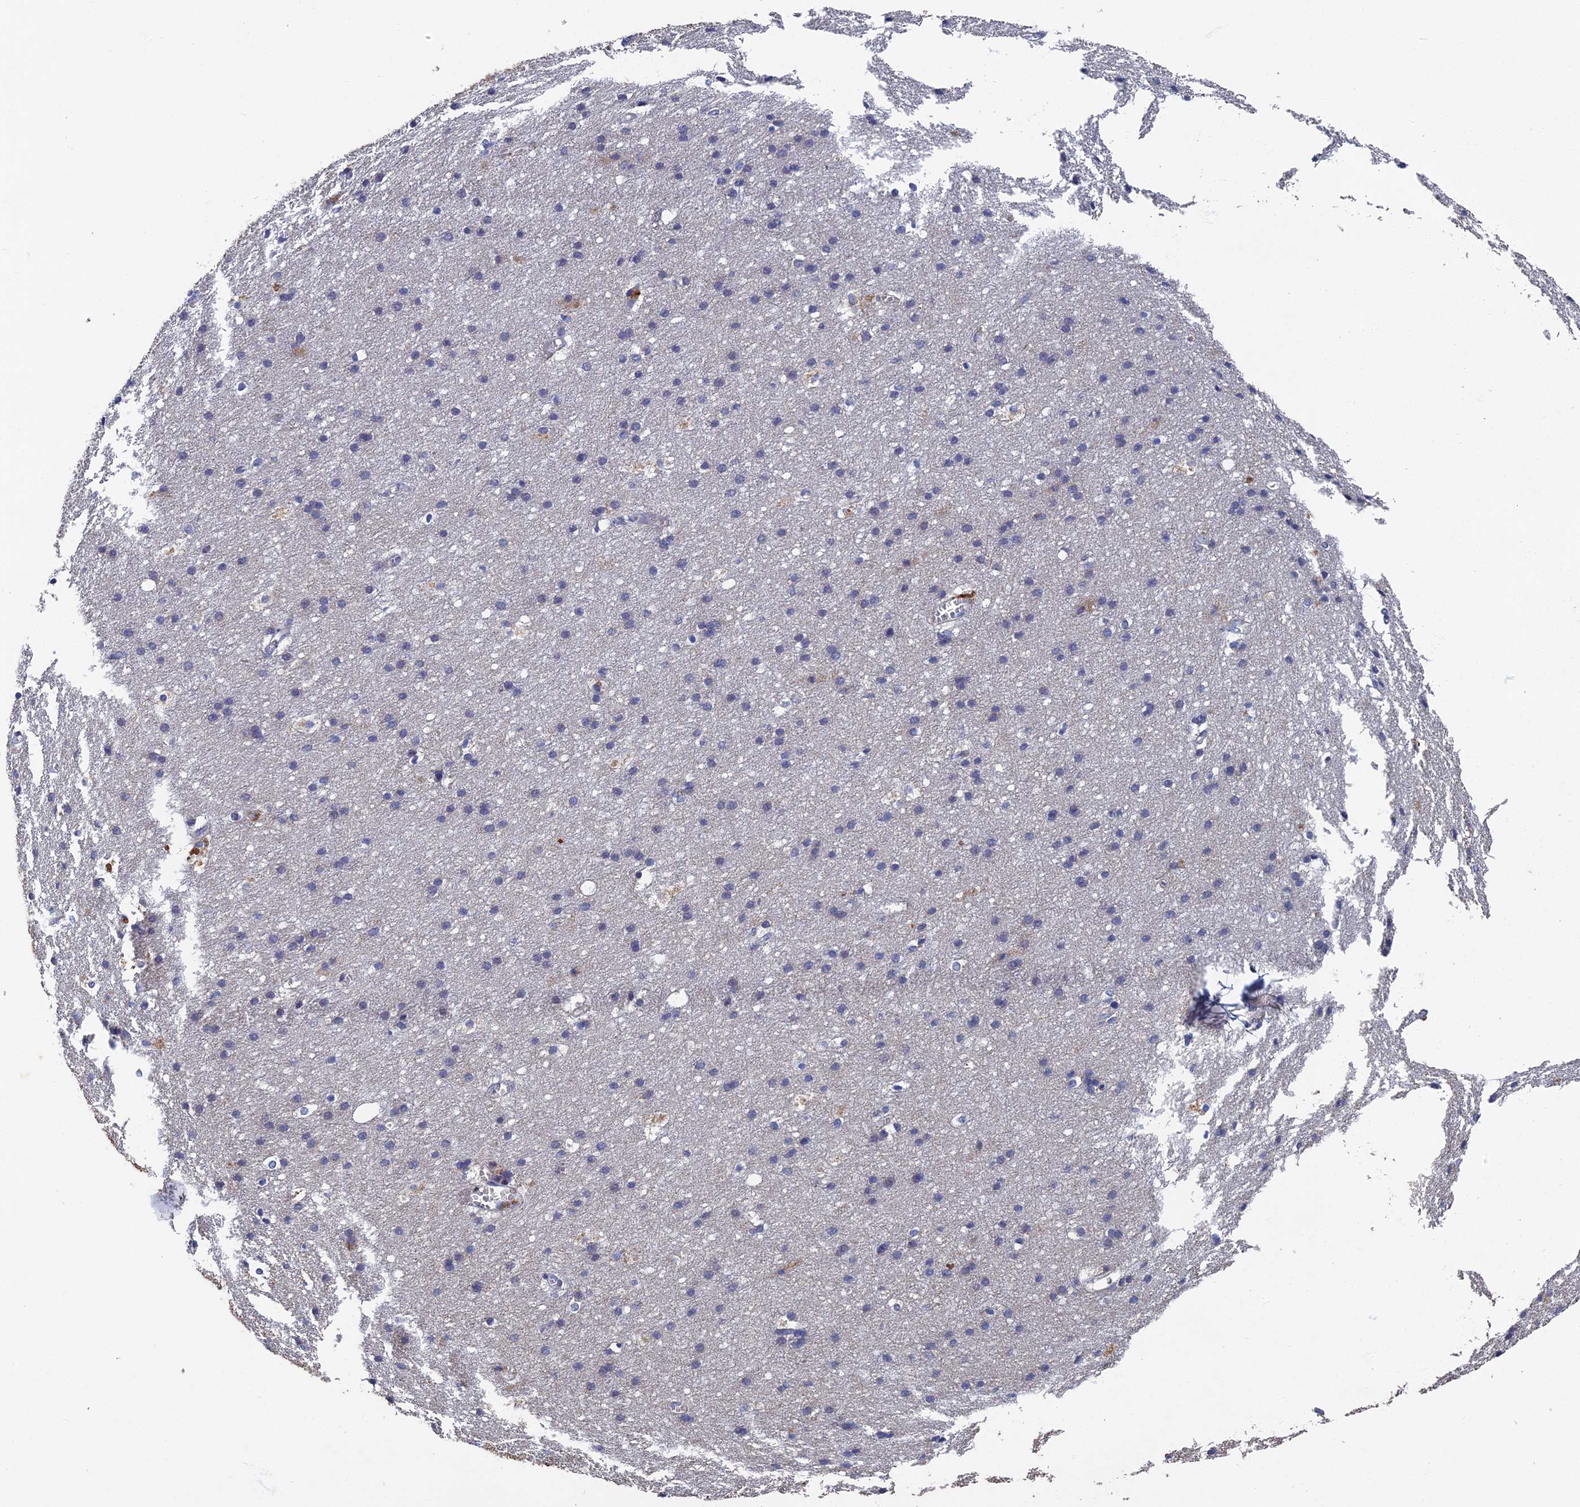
{"staining": {"intensity": "negative", "quantity": "none", "location": "none"}, "tissue": "cerebral cortex", "cell_type": "Endothelial cells", "image_type": "normal", "snomed": [{"axis": "morphology", "description": "Normal tissue, NOS"}, {"axis": "topography", "description": "Cerebral cortex"}], "caption": "Protein analysis of benign cerebral cortex exhibits no significant expression in endothelial cells.", "gene": "RNASEK", "patient": {"sex": "male", "age": 54}}